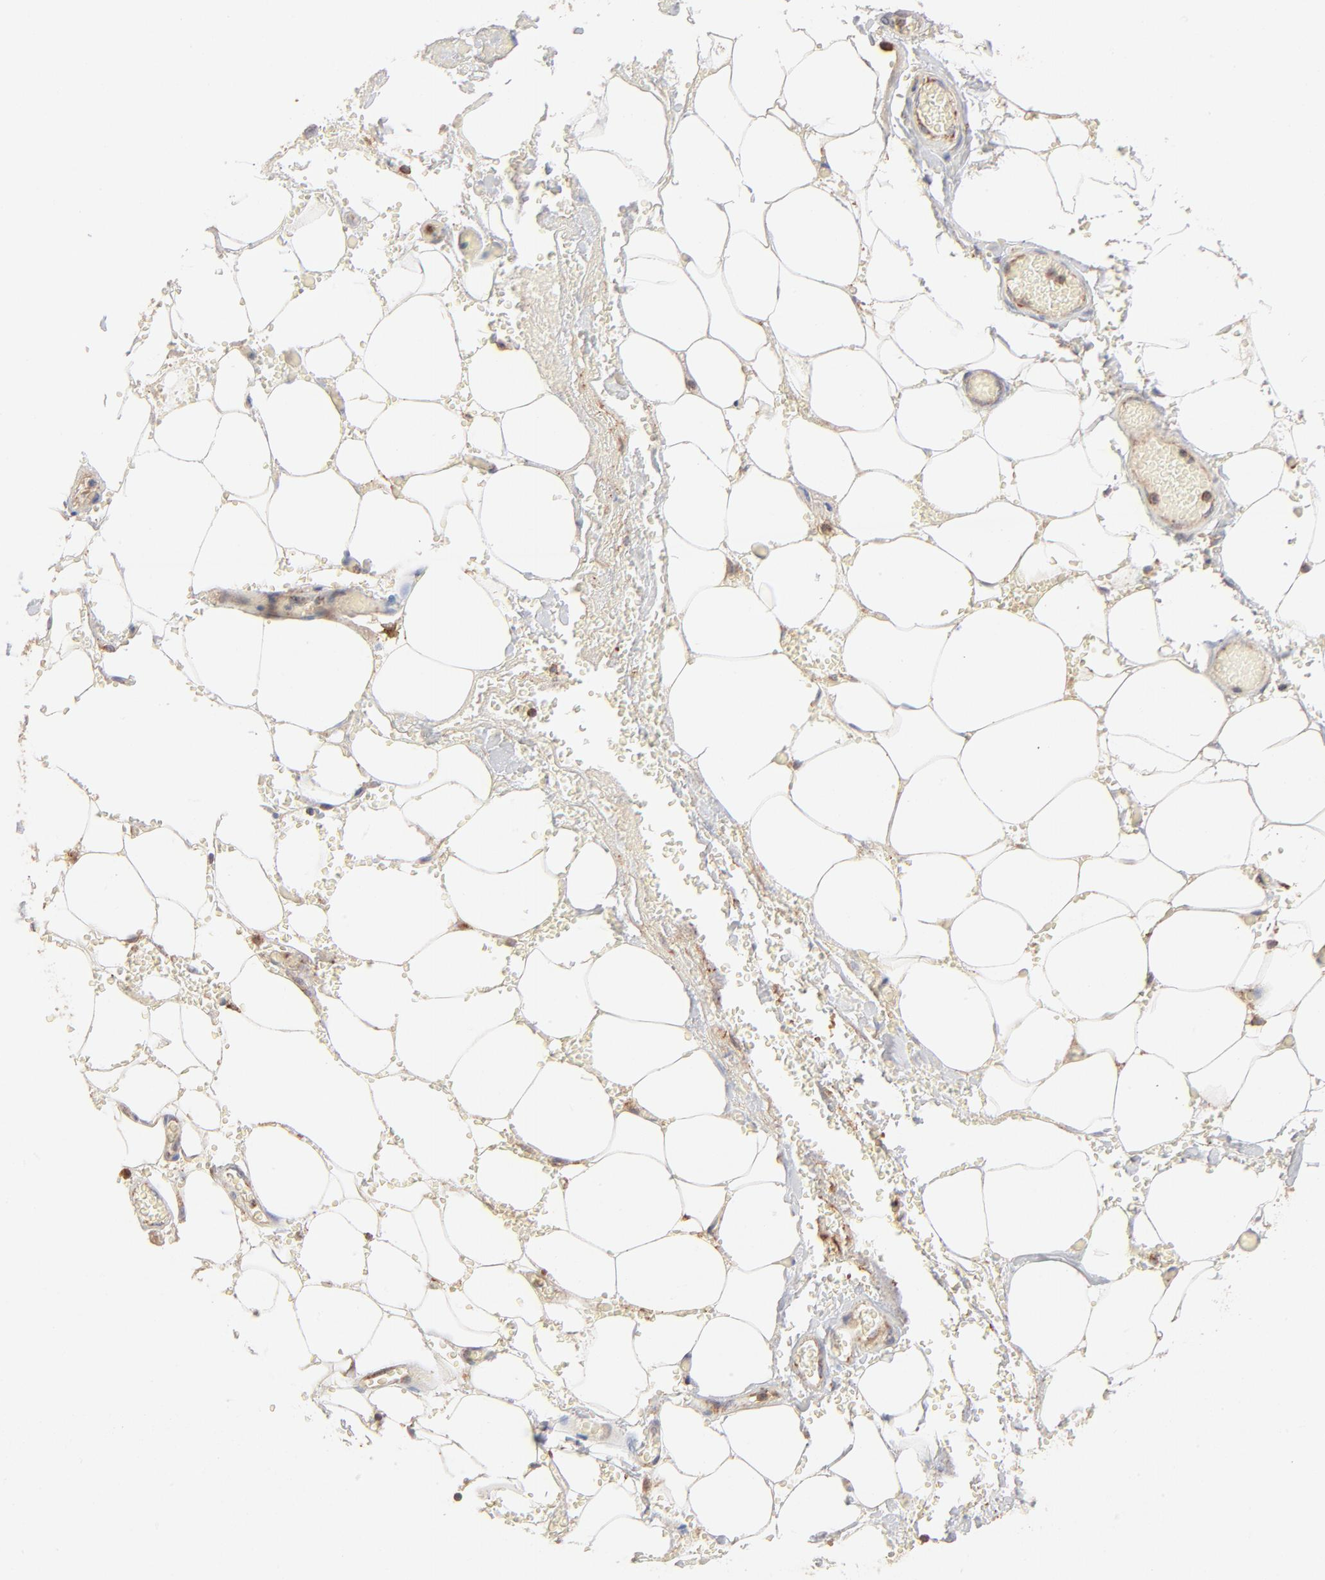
{"staining": {"intensity": "weak", "quantity": "25%-75%", "location": "cytoplasmic/membranous"}, "tissue": "adipose tissue", "cell_type": "Adipocytes", "image_type": "normal", "snomed": [{"axis": "morphology", "description": "Normal tissue, NOS"}, {"axis": "morphology", "description": "Cholangiocarcinoma"}, {"axis": "topography", "description": "Liver"}, {"axis": "topography", "description": "Peripheral nerve tissue"}], "caption": "Immunohistochemistry photomicrograph of benign adipose tissue: human adipose tissue stained using immunohistochemistry displays low levels of weak protein expression localized specifically in the cytoplasmic/membranous of adipocytes, appearing as a cytoplasmic/membranous brown color.", "gene": "CSPG4", "patient": {"sex": "male", "age": 50}}